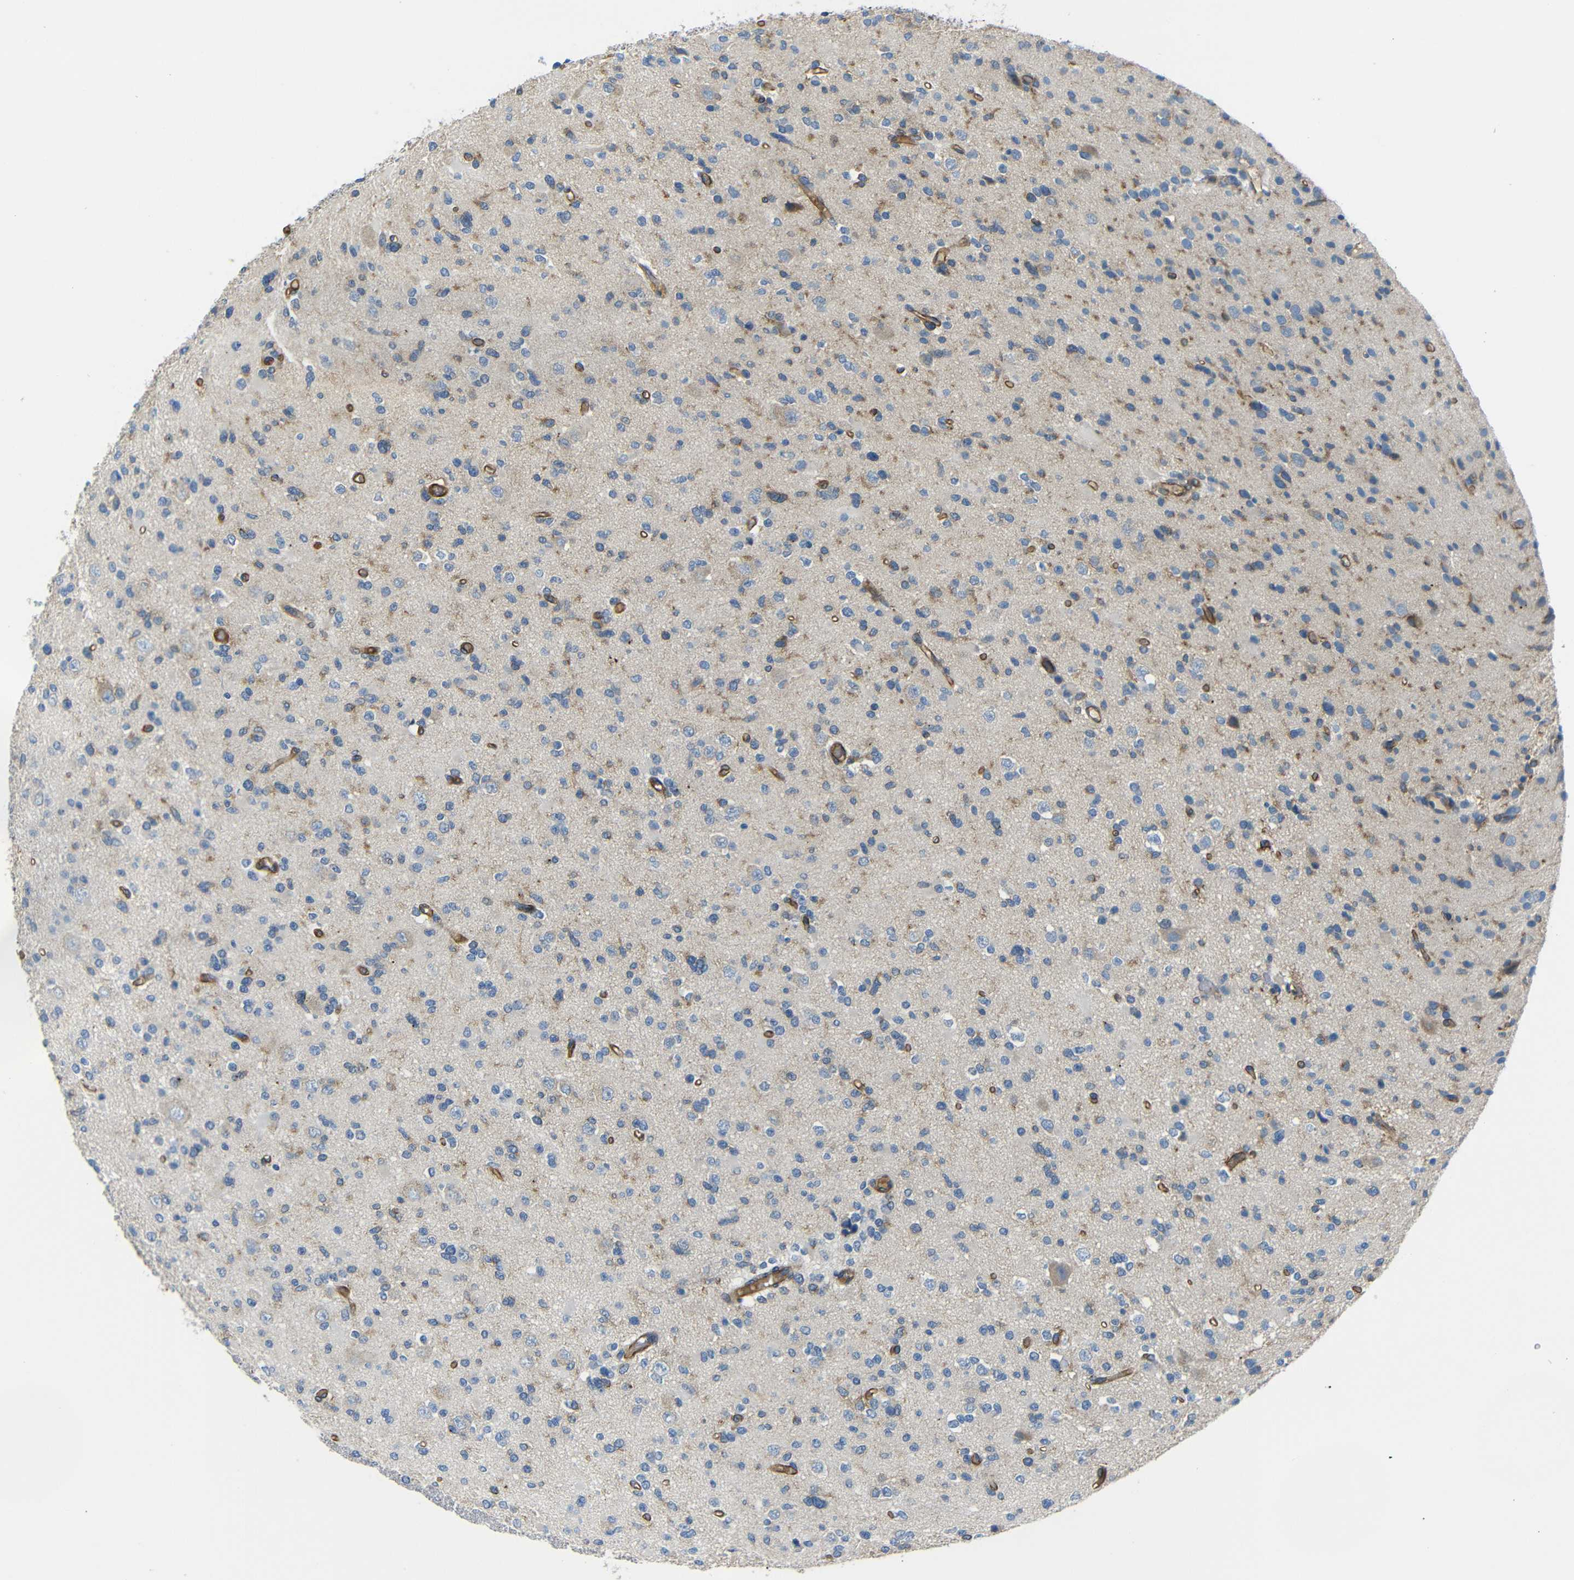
{"staining": {"intensity": "weak", "quantity": "<25%", "location": "cytoplasmic/membranous"}, "tissue": "glioma", "cell_type": "Tumor cells", "image_type": "cancer", "snomed": [{"axis": "morphology", "description": "Glioma, malignant, Low grade"}, {"axis": "topography", "description": "Brain"}], "caption": "A micrograph of human malignant glioma (low-grade) is negative for staining in tumor cells.", "gene": "MYO1B", "patient": {"sex": "female", "age": 22}}